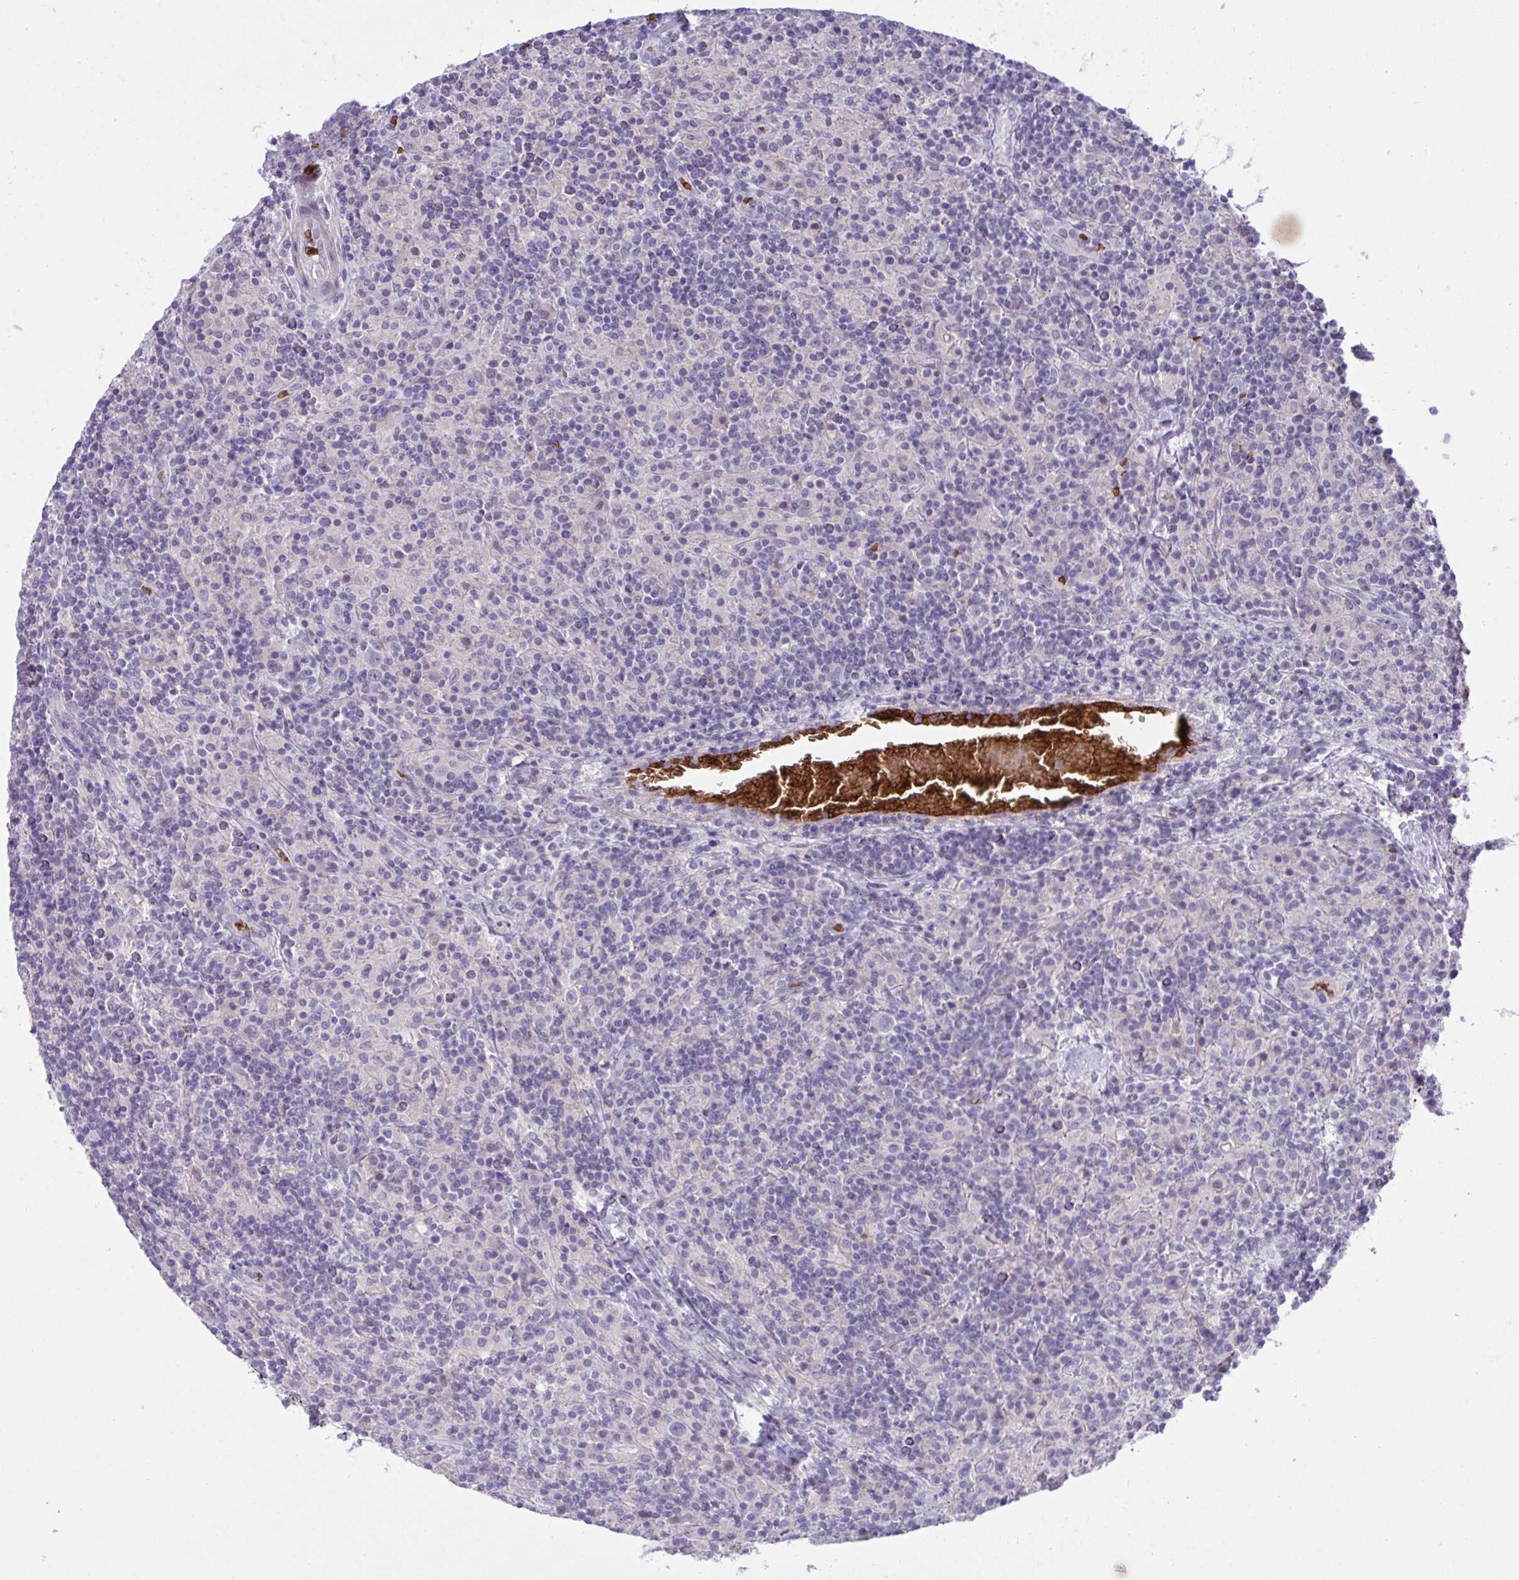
{"staining": {"intensity": "negative", "quantity": "none", "location": "none"}, "tissue": "lymphoma", "cell_type": "Tumor cells", "image_type": "cancer", "snomed": [{"axis": "morphology", "description": "Hodgkin's disease, NOS"}, {"axis": "topography", "description": "Lymph node"}], "caption": "Photomicrograph shows no protein expression in tumor cells of Hodgkin's disease tissue.", "gene": "SPTB", "patient": {"sex": "male", "age": 70}}